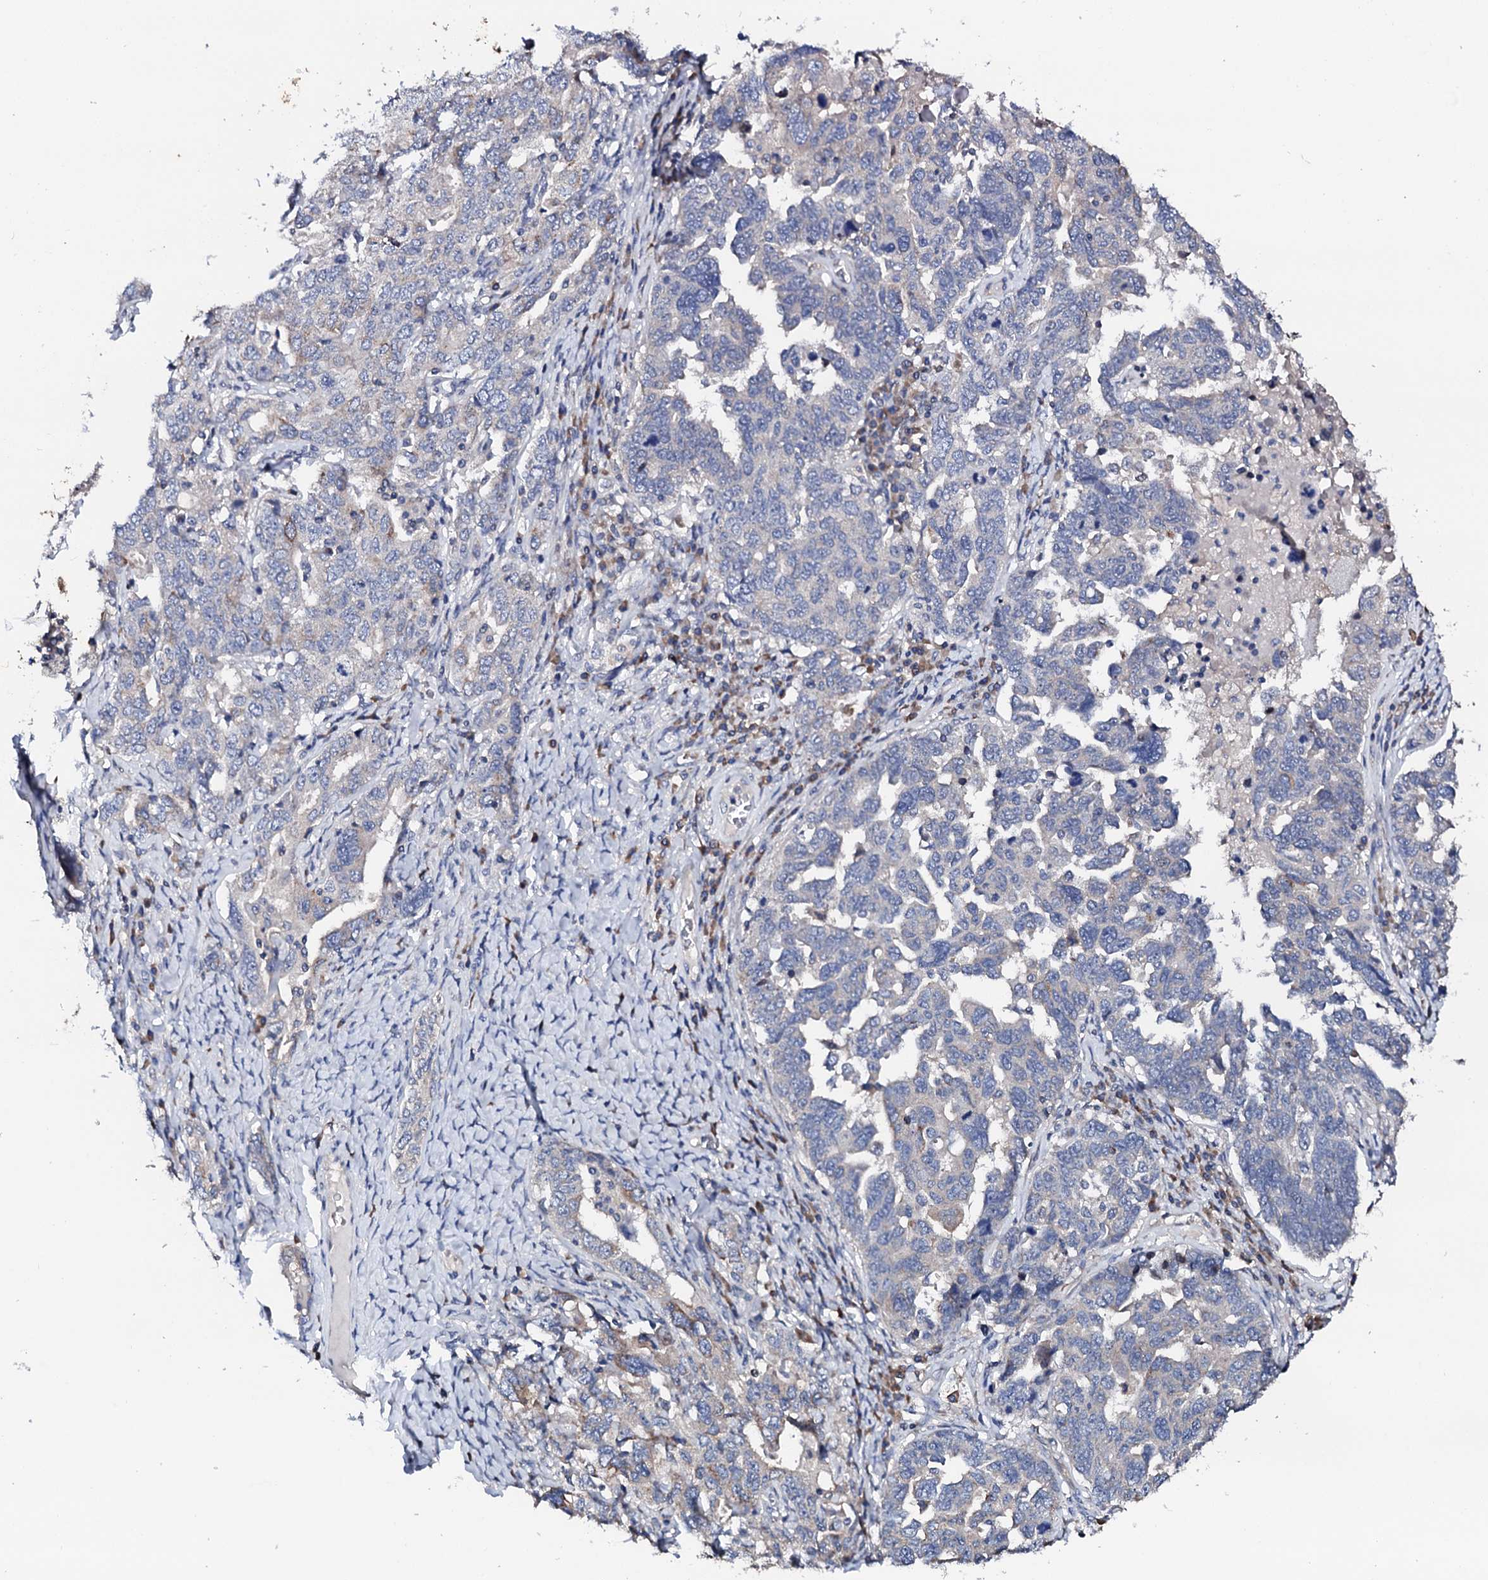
{"staining": {"intensity": "weak", "quantity": "<25%", "location": "cytoplasmic/membranous"}, "tissue": "ovarian cancer", "cell_type": "Tumor cells", "image_type": "cancer", "snomed": [{"axis": "morphology", "description": "Carcinoma, endometroid"}, {"axis": "topography", "description": "Ovary"}], "caption": "Immunohistochemistry (IHC) photomicrograph of neoplastic tissue: human endometroid carcinoma (ovarian) stained with DAB shows no significant protein positivity in tumor cells.", "gene": "NUP58", "patient": {"sex": "female", "age": 62}}